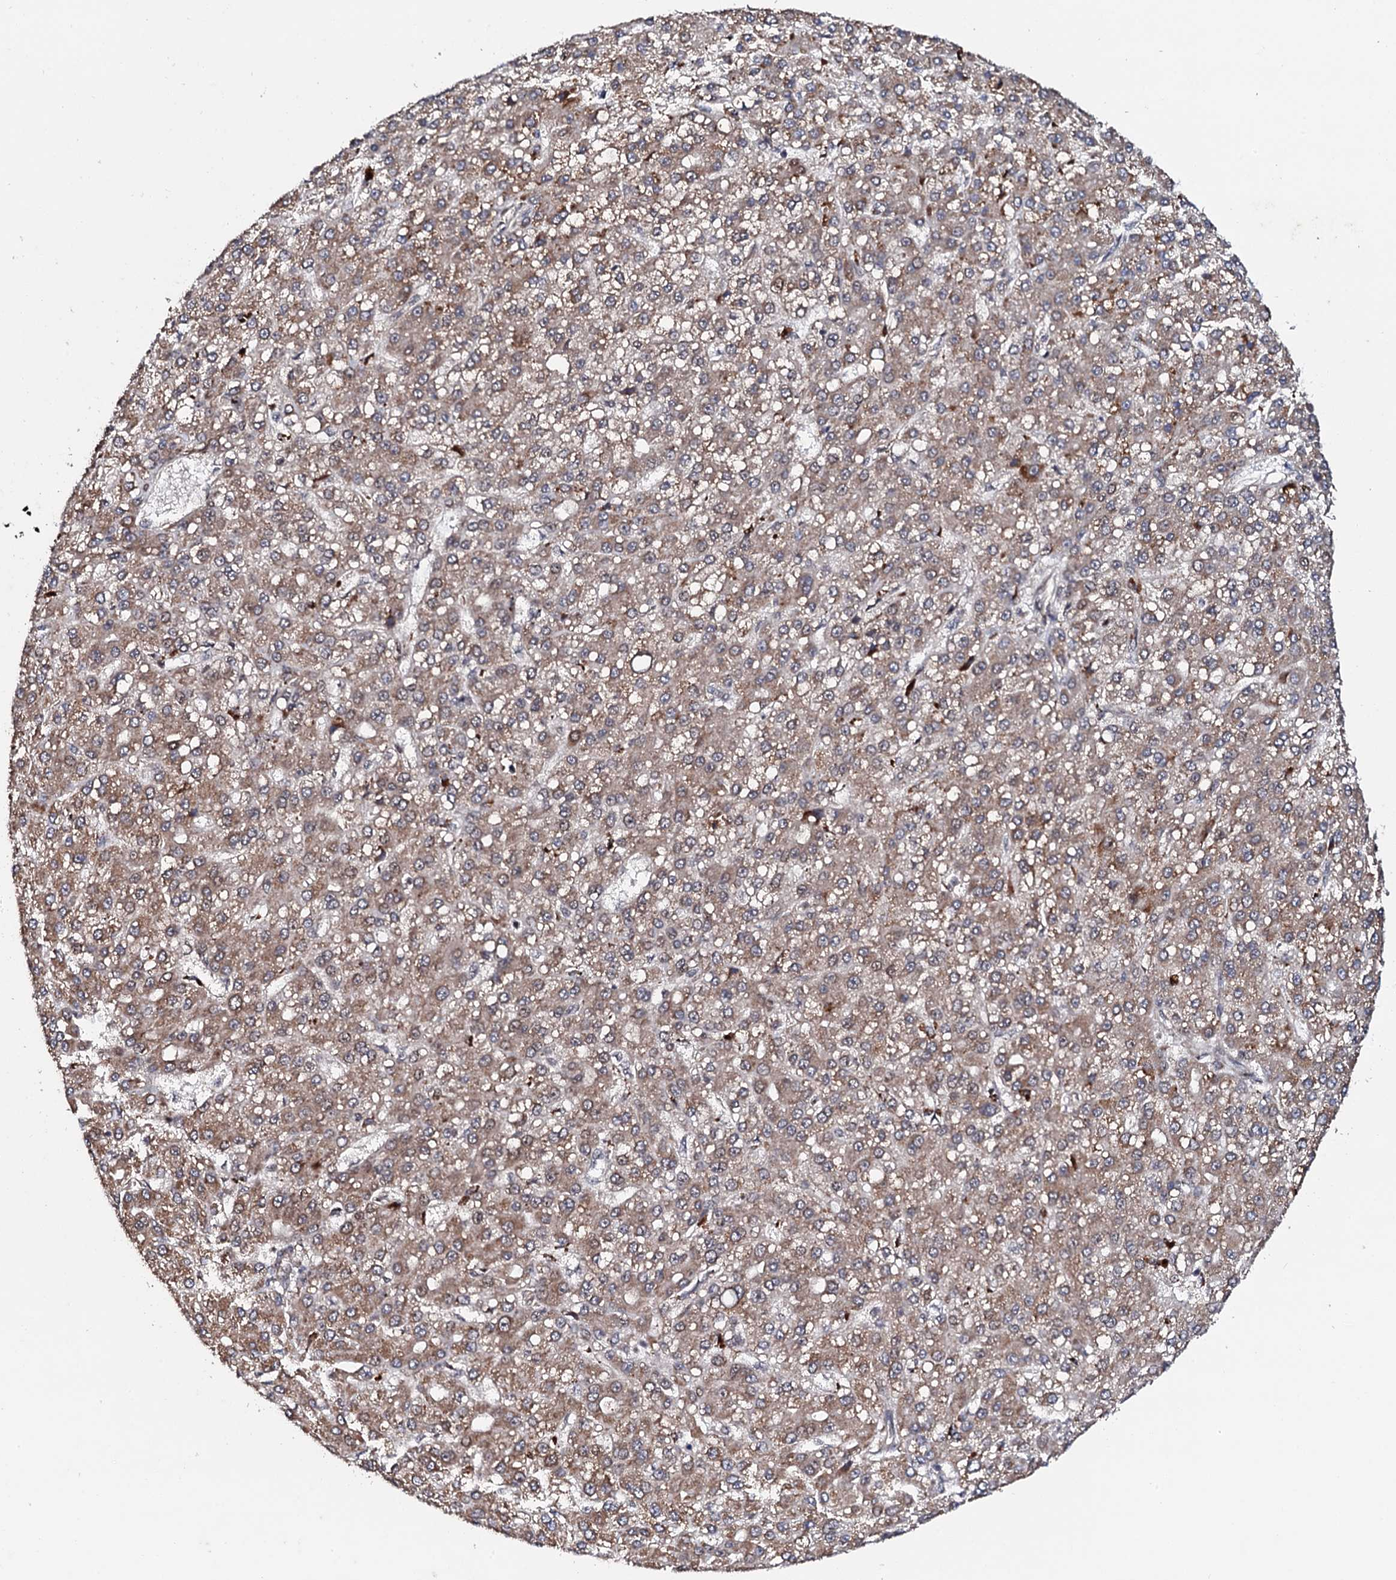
{"staining": {"intensity": "moderate", "quantity": "25%-75%", "location": "cytoplasmic/membranous"}, "tissue": "liver cancer", "cell_type": "Tumor cells", "image_type": "cancer", "snomed": [{"axis": "morphology", "description": "Carcinoma, Hepatocellular, NOS"}, {"axis": "topography", "description": "Liver"}], "caption": "IHC micrograph of neoplastic tissue: human hepatocellular carcinoma (liver) stained using immunohistochemistry reveals medium levels of moderate protein expression localized specifically in the cytoplasmic/membranous of tumor cells, appearing as a cytoplasmic/membranous brown color.", "gene": "FAM111A", "patient": {"sex": "male", "age": 67}}